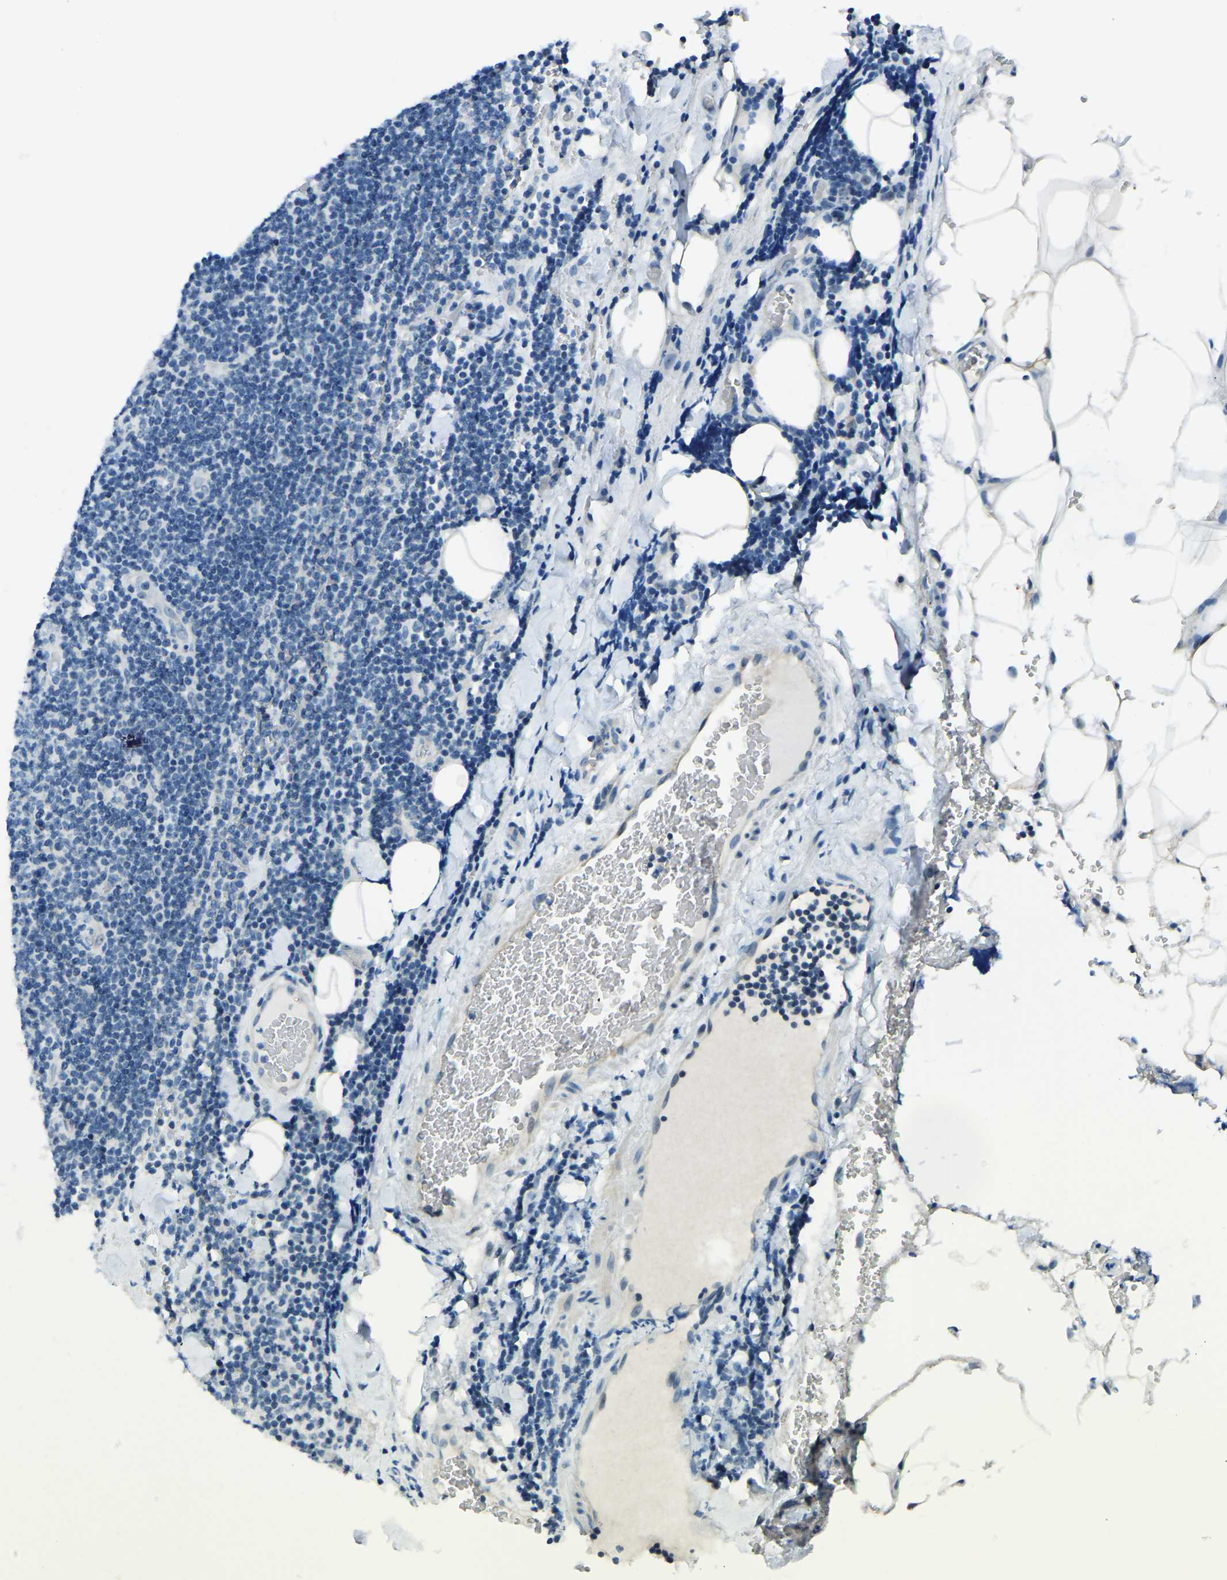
{"staining": {"intensity": "negative", "quantity": "none", "location": "none"}, "tissue": "lymphoma", "cell_type": "Tumor cells", "image_type": "cancer", "snomed": [{"axis": "morphology", "description": "Malignant lymphoma, non-Hodgkin's type, Low grade"}, {"axis": "topography", "description": "Lymph node"}], "caption": "Malignant lymphoma, non-Hodgkin's type (low-grade) was stained to show a protein in brown. There is no significant staining in tumor cells.", "gene": "RRP1", "patient": {"sex": "male", "age": 66}}